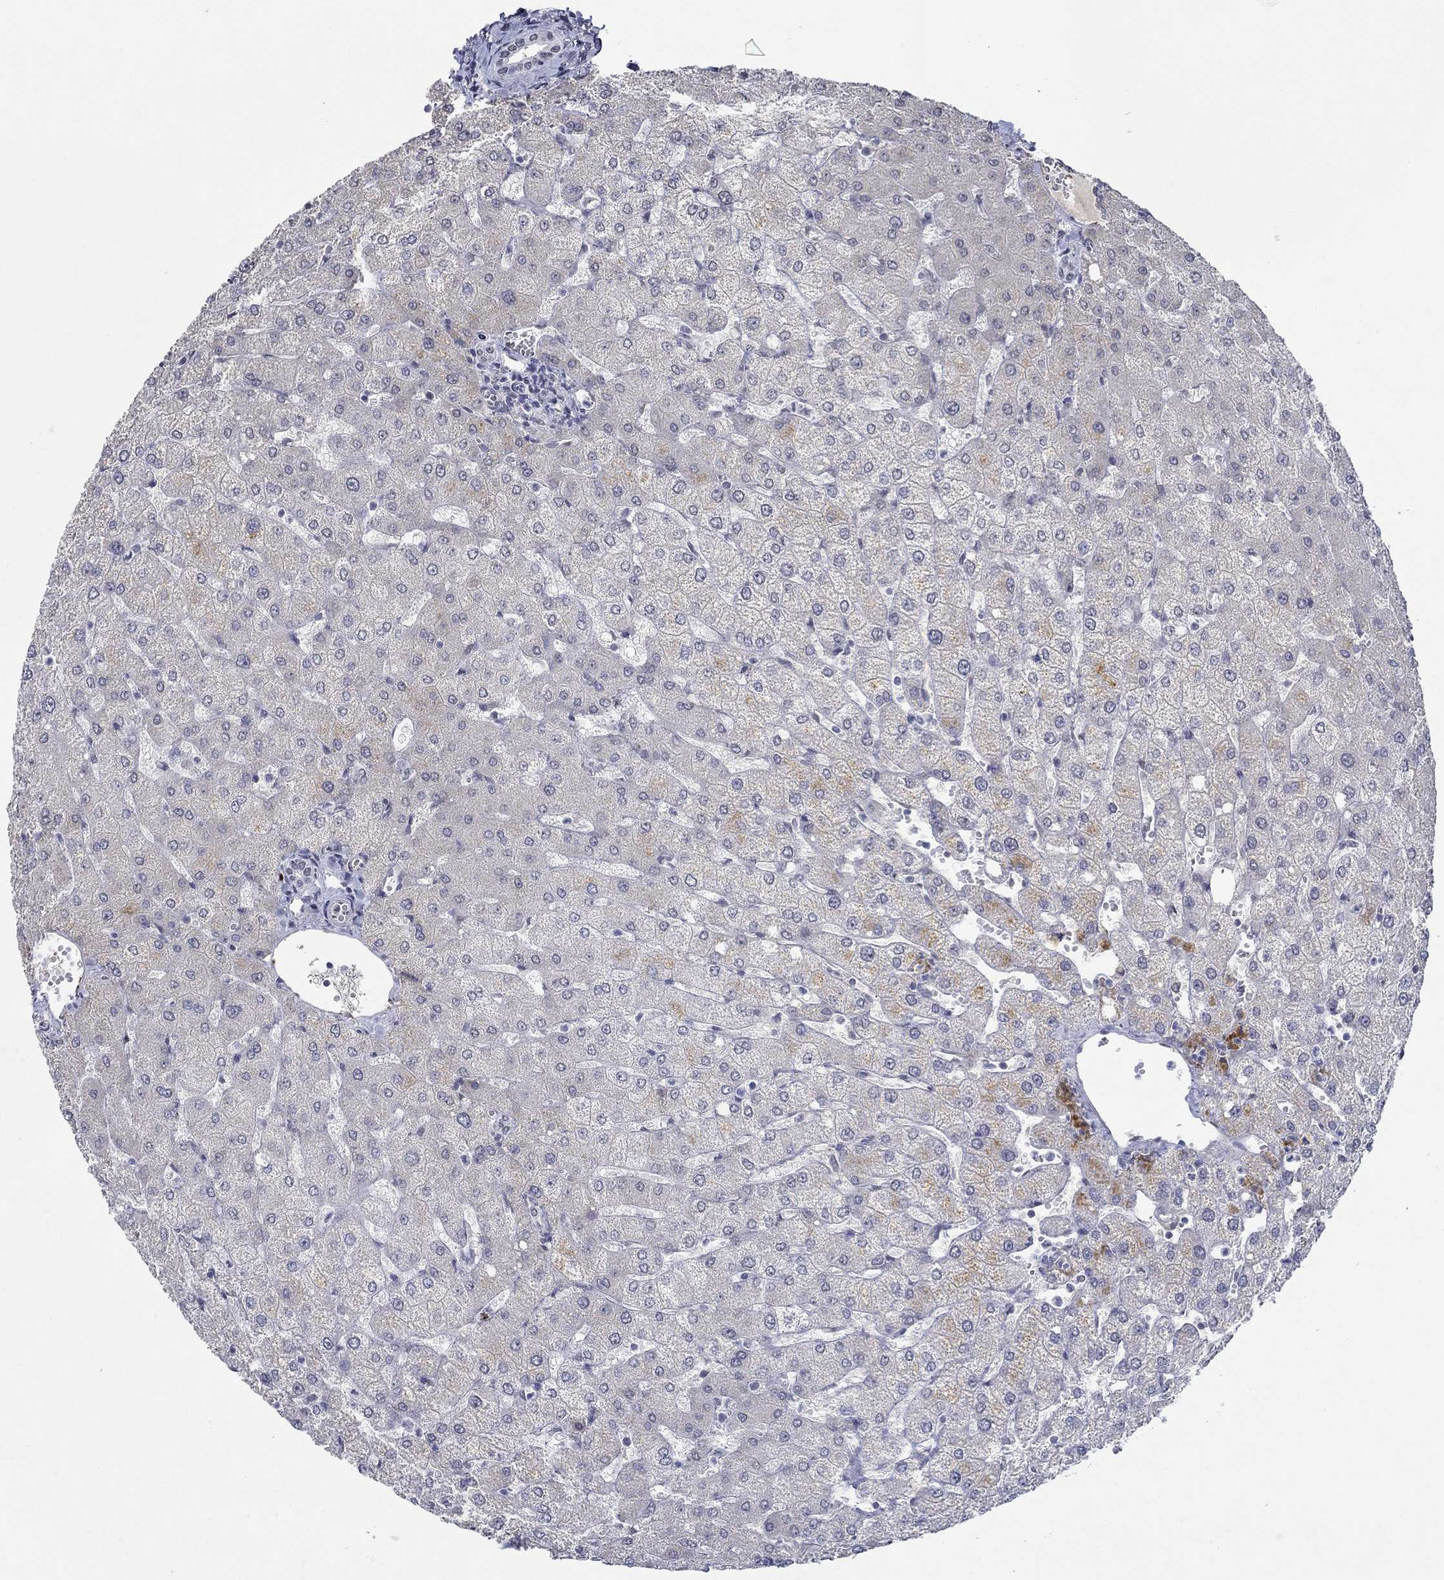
{"staining": {"intensity": "negative", "quantity": "none", "location": "none"}, "tissue": "liver", "cell_type": "Cholangiocytes", "image_type": "normal", "snomed": [{"axis": "morphology", "description": "Normal tissue, NOS"}, {"axis": "topography", "description": "Liver"}], "caption": "Immunohistochemistry (IHC) histopathology image of benign liver stained for a protein (brown), which displays no expression in cholangiocytes. (DAB IHC with hematoxylin counter stain).", "gene": "GATA2", "patient": {"sex": "female", "age": 54}}